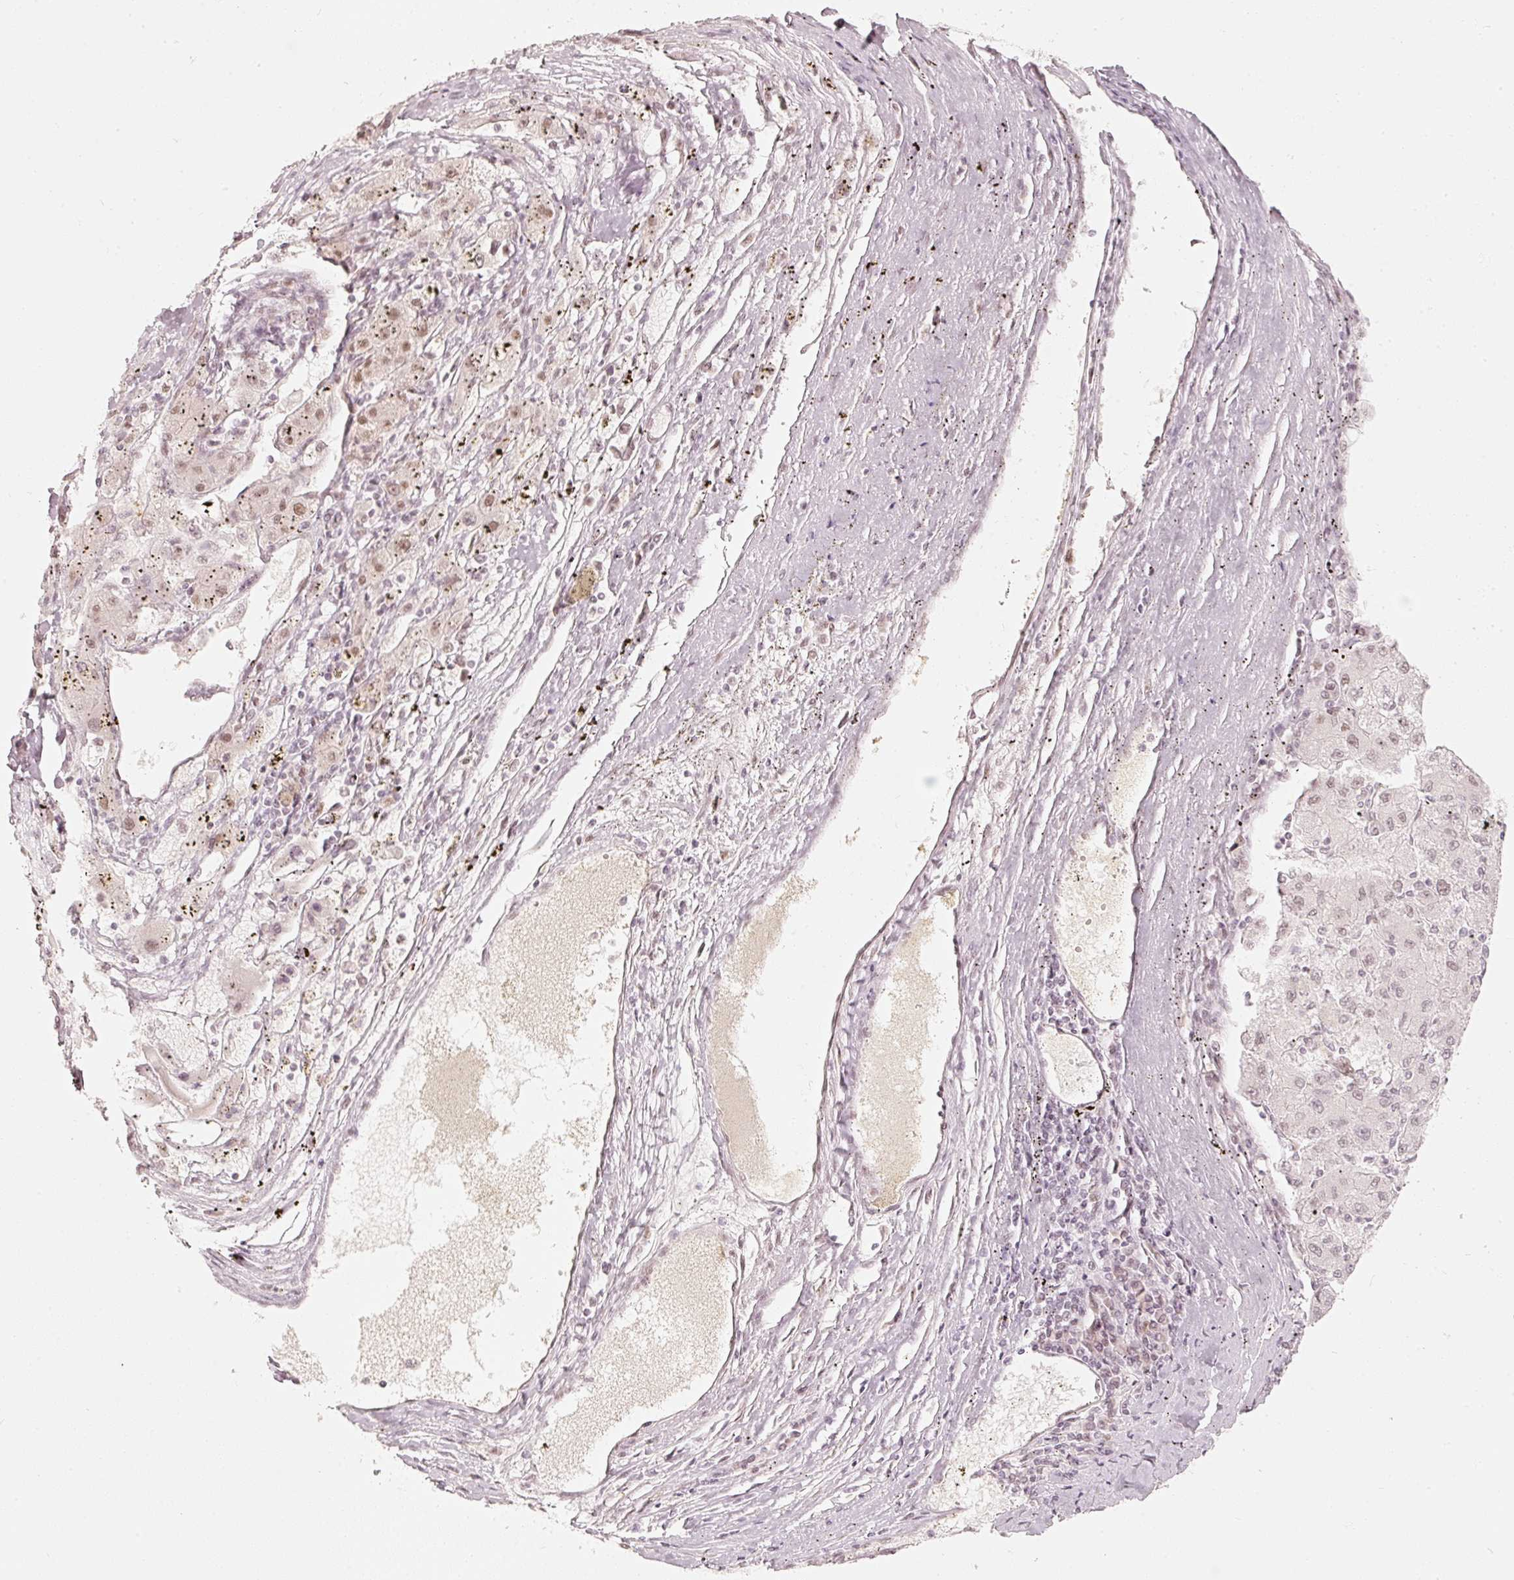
{"staining": {"intensity": "weak", "quantity": ">75%", "location": "nuclear"}, "tissue": "liver cancer", "cell_type": "Tumor cells", "image_type": "cancer", "snomed": [{"axis": "morphology", "description": "Carcinoma, Hepatocellular, NOS"}, {"axis": "topography", "description": "Liver"}], "caption": "Human liver hepatocellular carcinoma stained with a protein marker demonstrates weak staining in tumor cells.", "gene": "PPP1R10", "patient": {"sex": "male", "age": 72}}